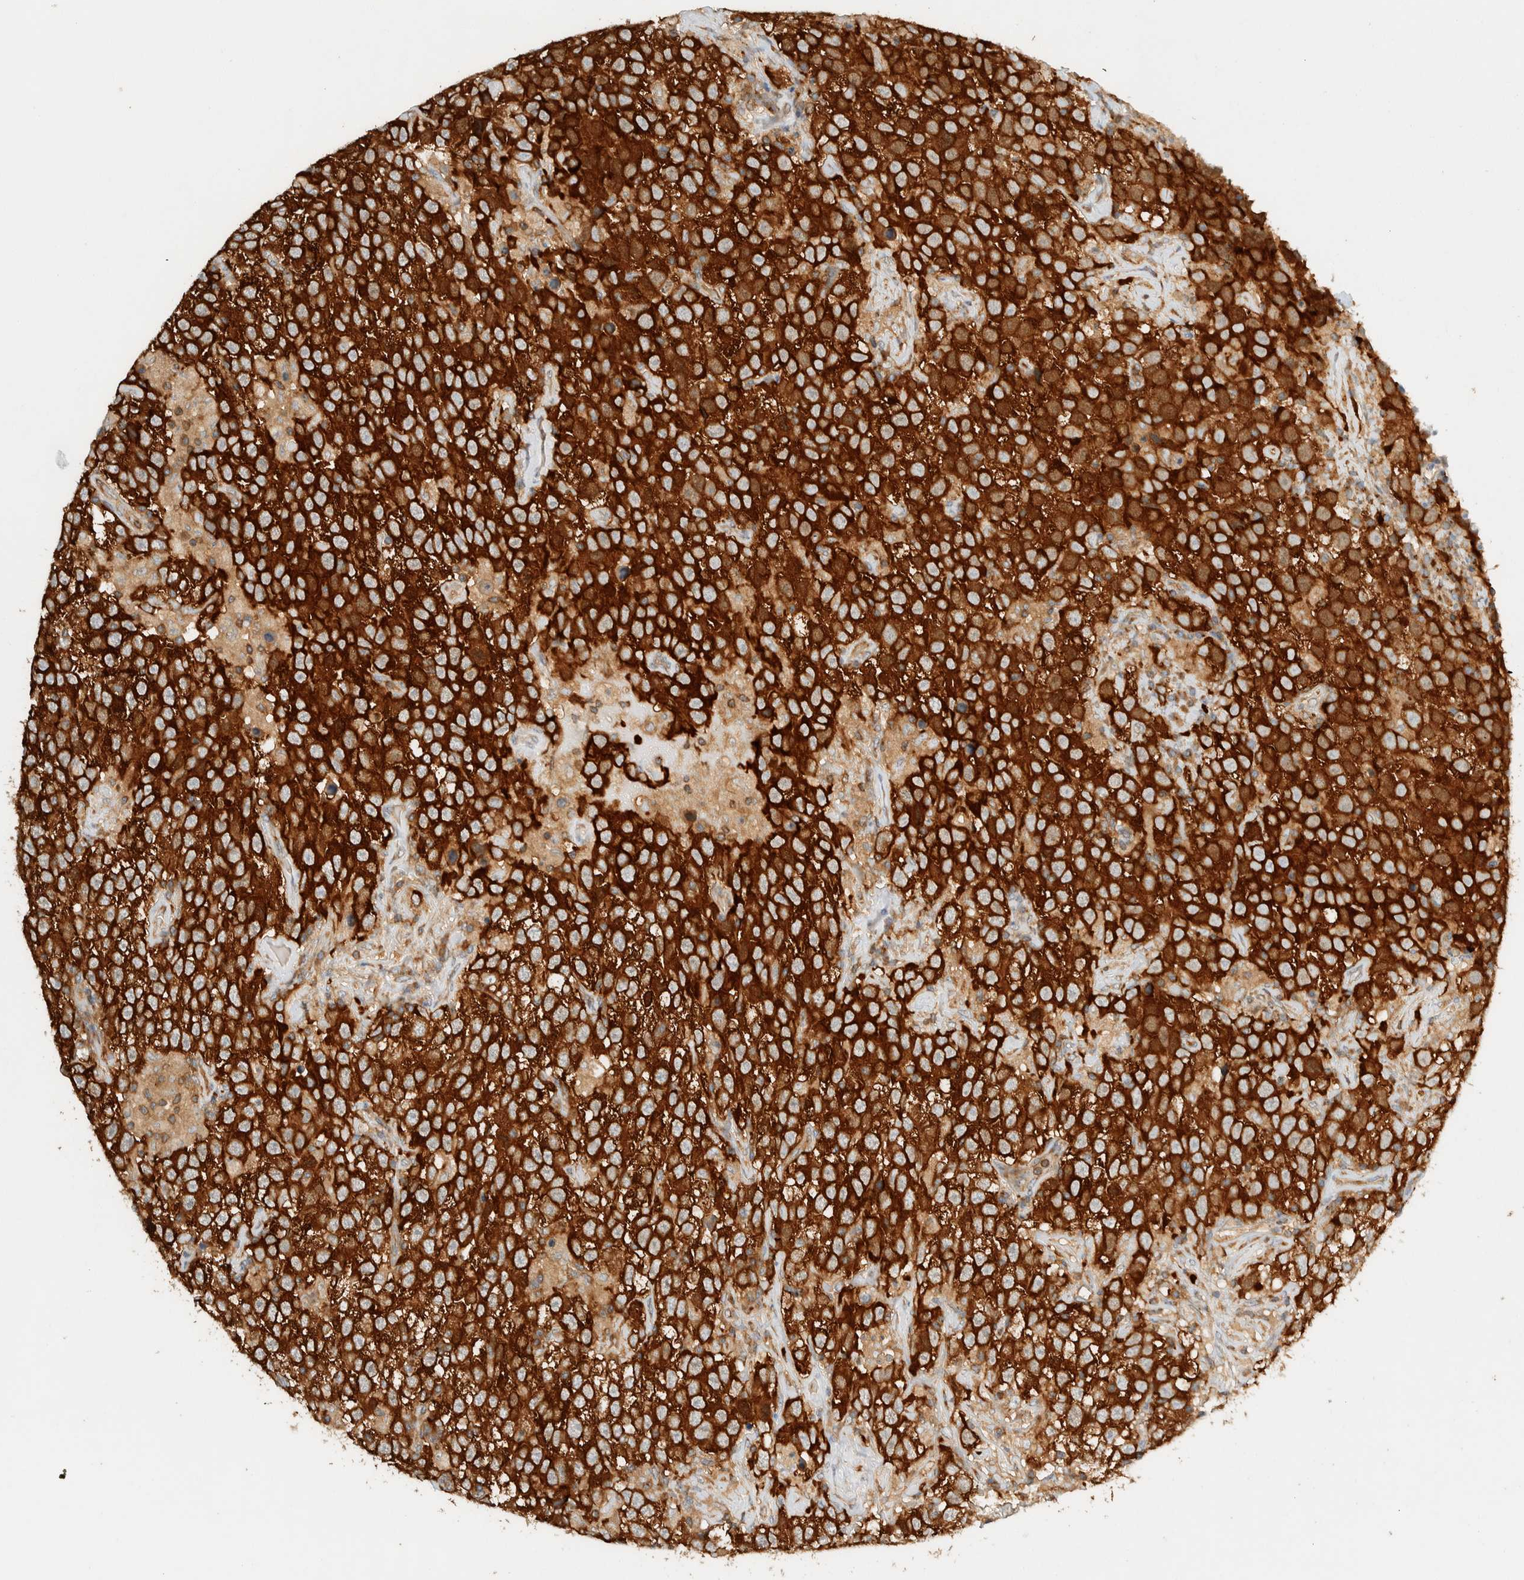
{"staining": {"intensity": "strong", "quantity": ">75%", "location": "cytoplasmic/membranous"}, "tissue": "testis cancer", "cell_type": "Tumor cells", "image_type": "cancer", "snomed": [{"axis": "morphology", "description": "Seminoma, NOS"}, {"axis": "topography", "description": "Testis"}], "caption": "DAB immunohistochemical staining of seminoma (testis) shows strong cytoplasmic/membranous protein expression in about >75% of tumor cells.", "gene": "ARFGEF1", "patient": {"sex": "male", "age": 41}}